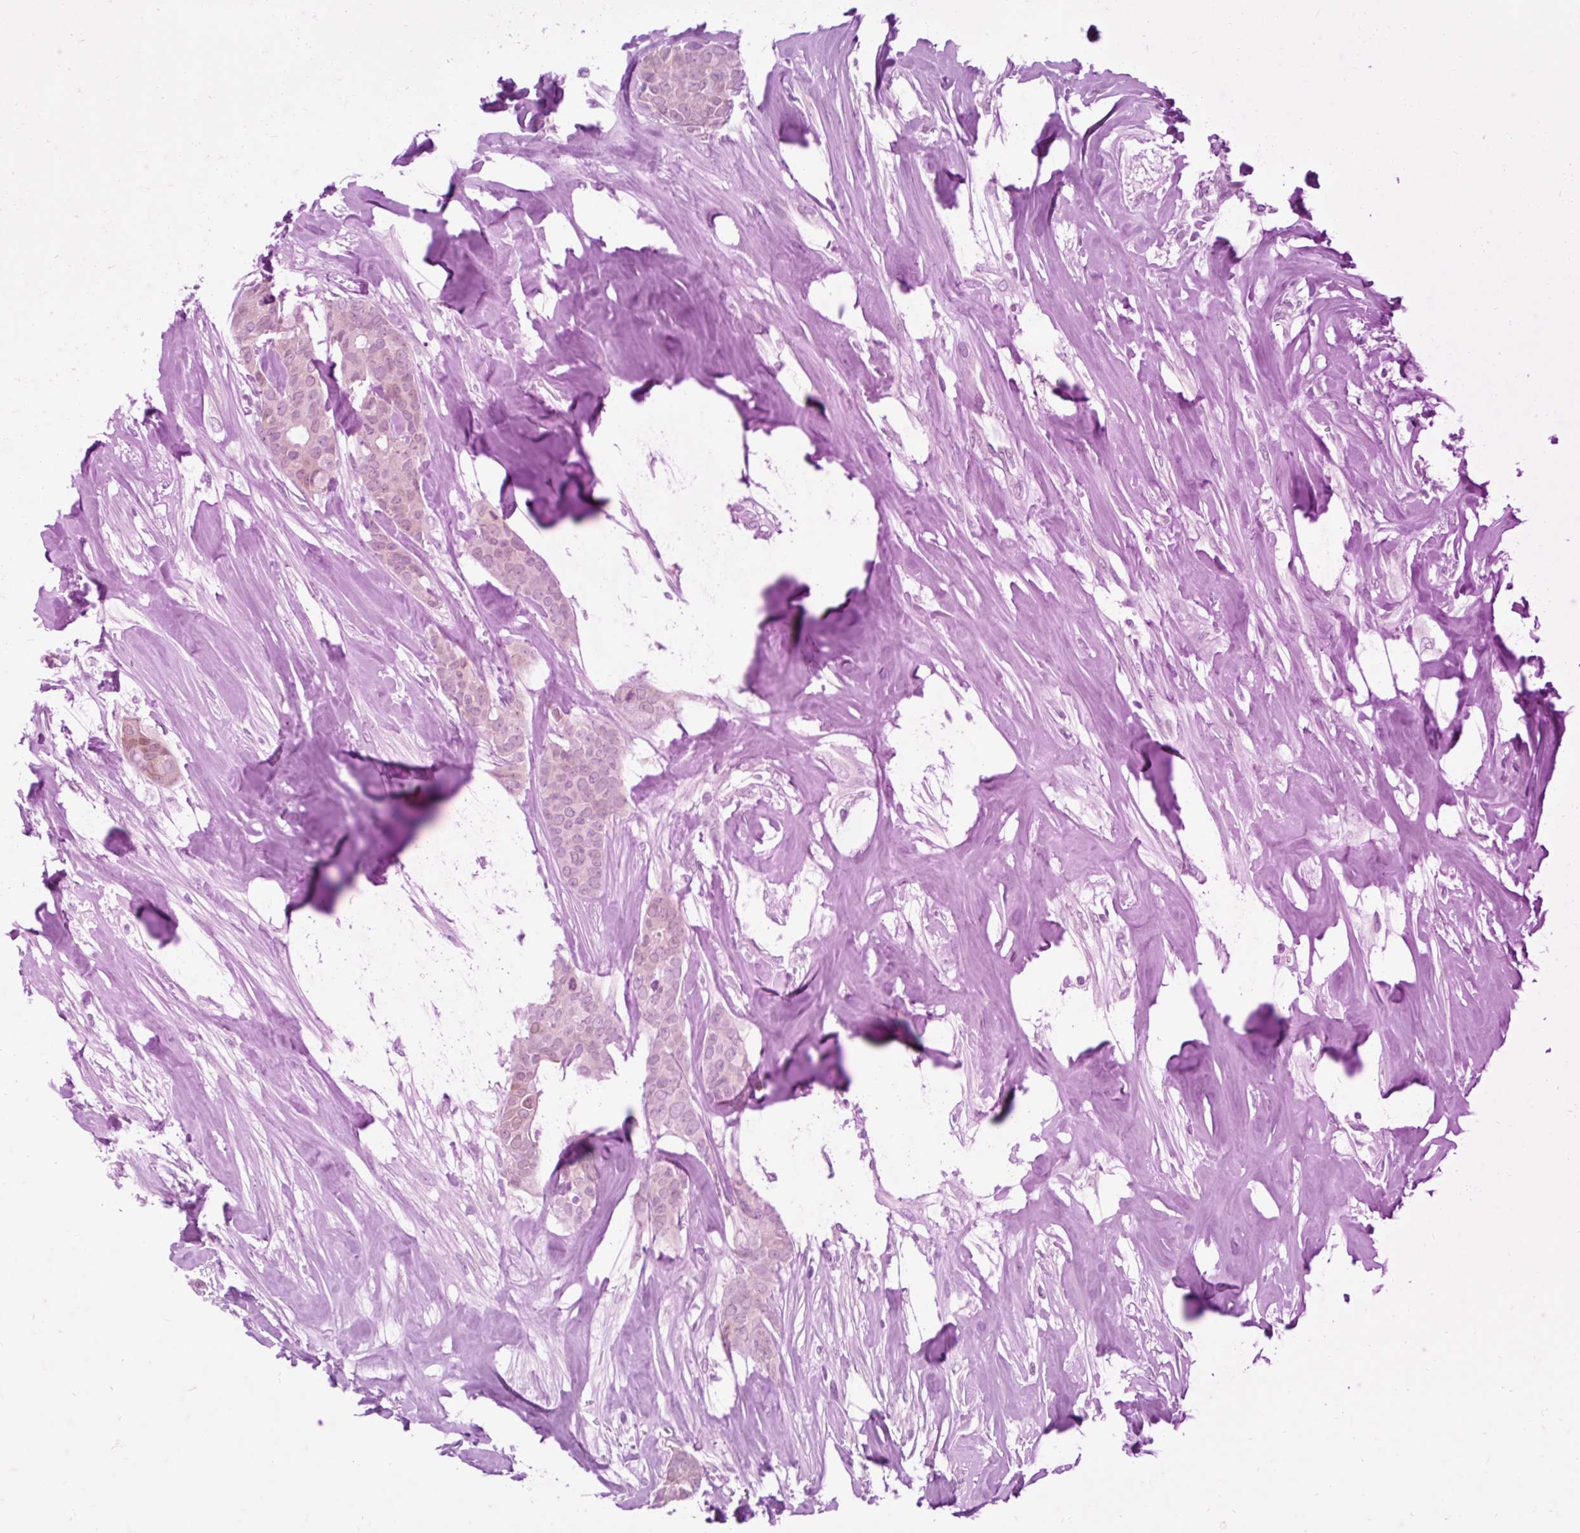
{"staining": {"intensity": "weak", "quantity": "<25%", "location": "cytoplasmic/membranous,nuclear"}, "tissue": "breast cancer", "cell_type": "Tumor cells", "image_type": "cancer", "snomed": [{"axis": "morphology", "description": "Duct carcinoma"}, {"axis": "topography", "description": "Breast"}], "caption": "This is an immunohistochemistry photomicrograph of human breast infiltrating ductal carcinoma. There is no staining in tumor cells.", "gene": "FAM153A", "patient": {"sex": "female", "age": 84}}